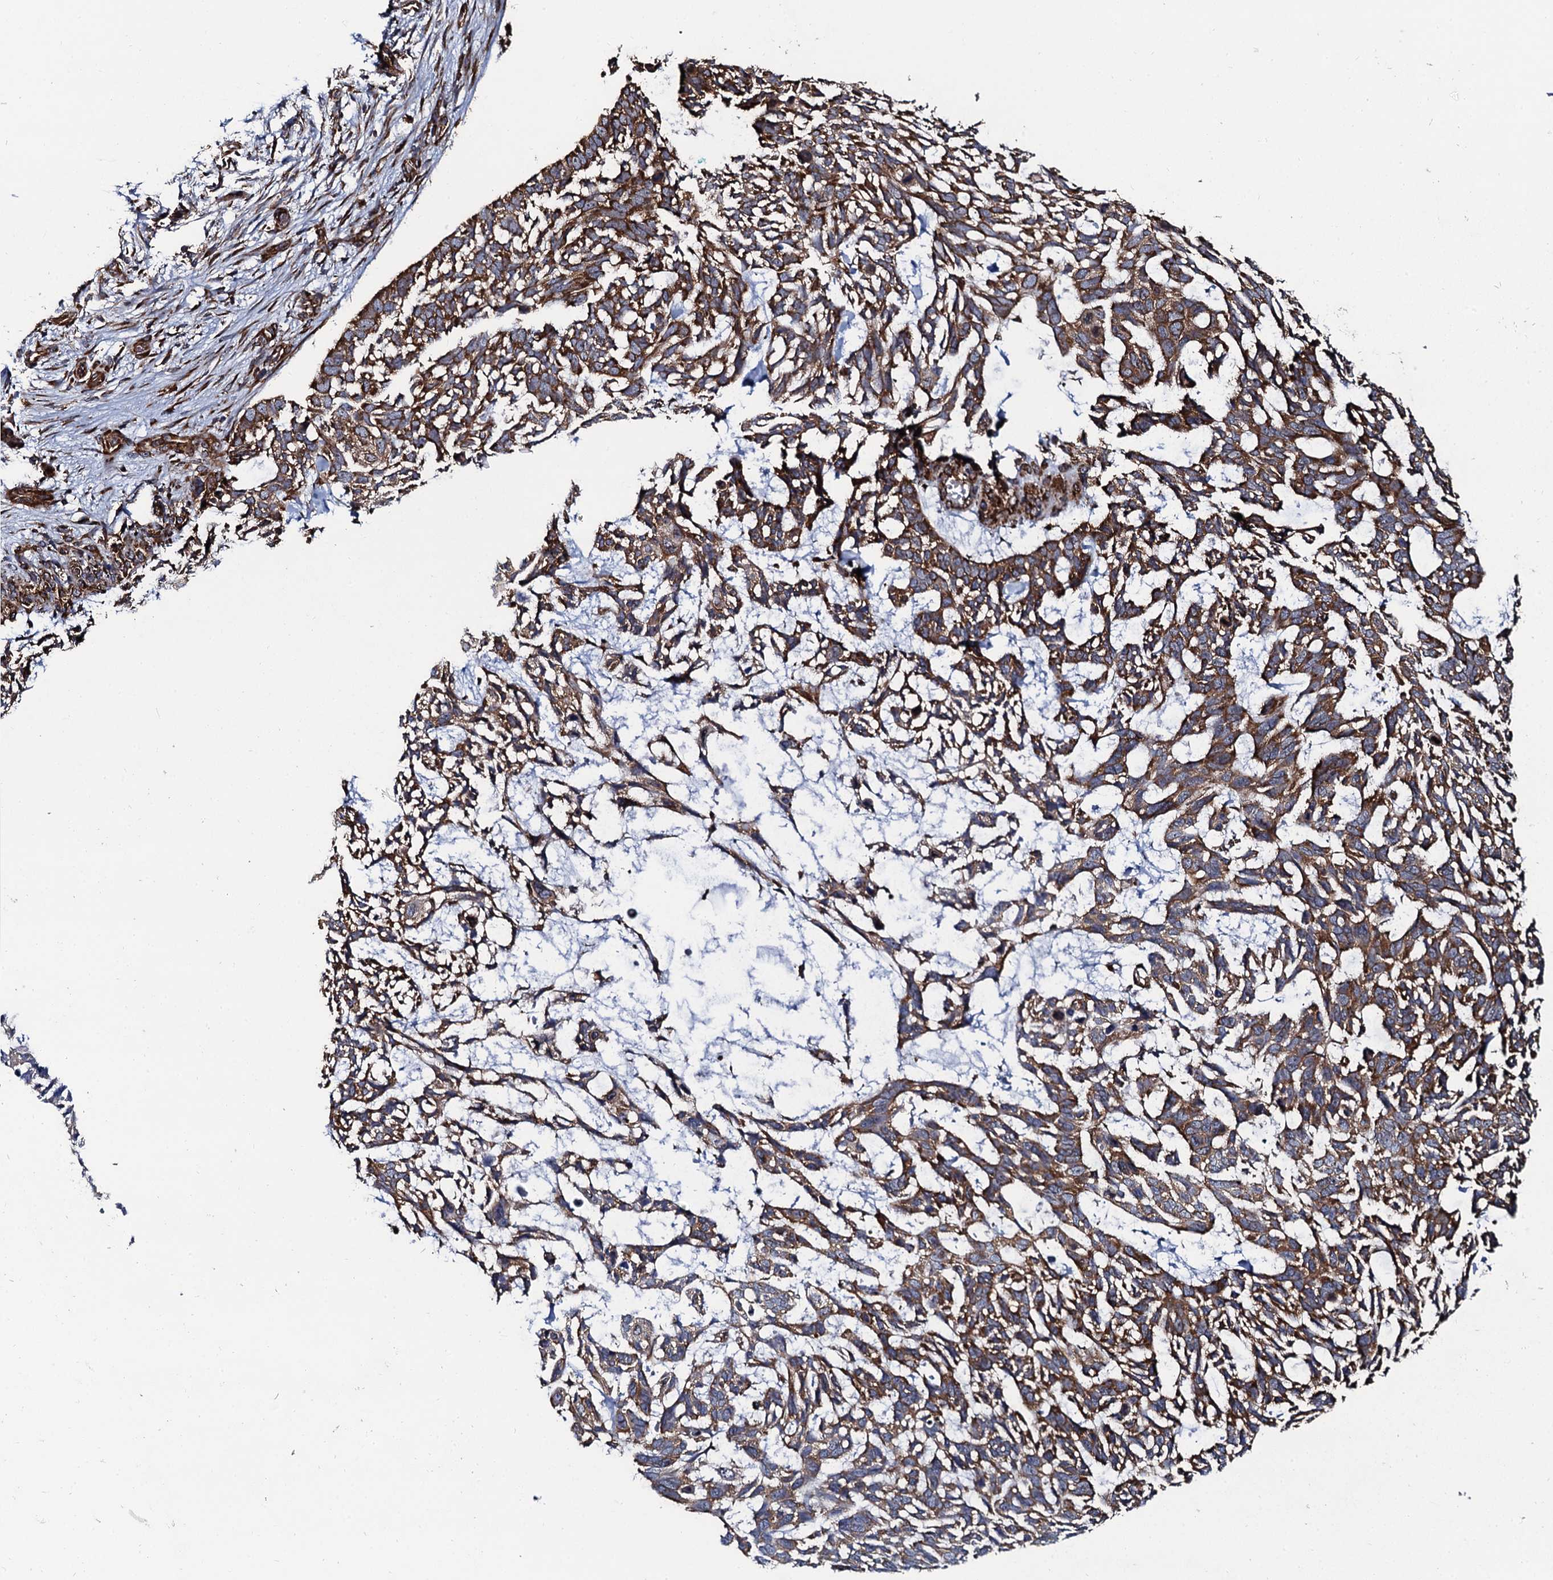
{"staining": {"intensity": "moderate", "quantity": ">75%", "location": "cytoplasmic/membranous"}, "tissue": "skin cancer", "cell_type": "Tumor cells", "image_type": "cancer", "snomed": [{"axis": "morphology", "description": "Basal cell carcinoma"}, {"axis": "topography", "description": "Skin"}], "caption": "Protein expression analysis of skin cancer shows moderate cytoplasmic/membranous staining in about >75% of tumor cells.", "gene": "SPTY2D1", "patient": {"sex": "male", "age": 88}}